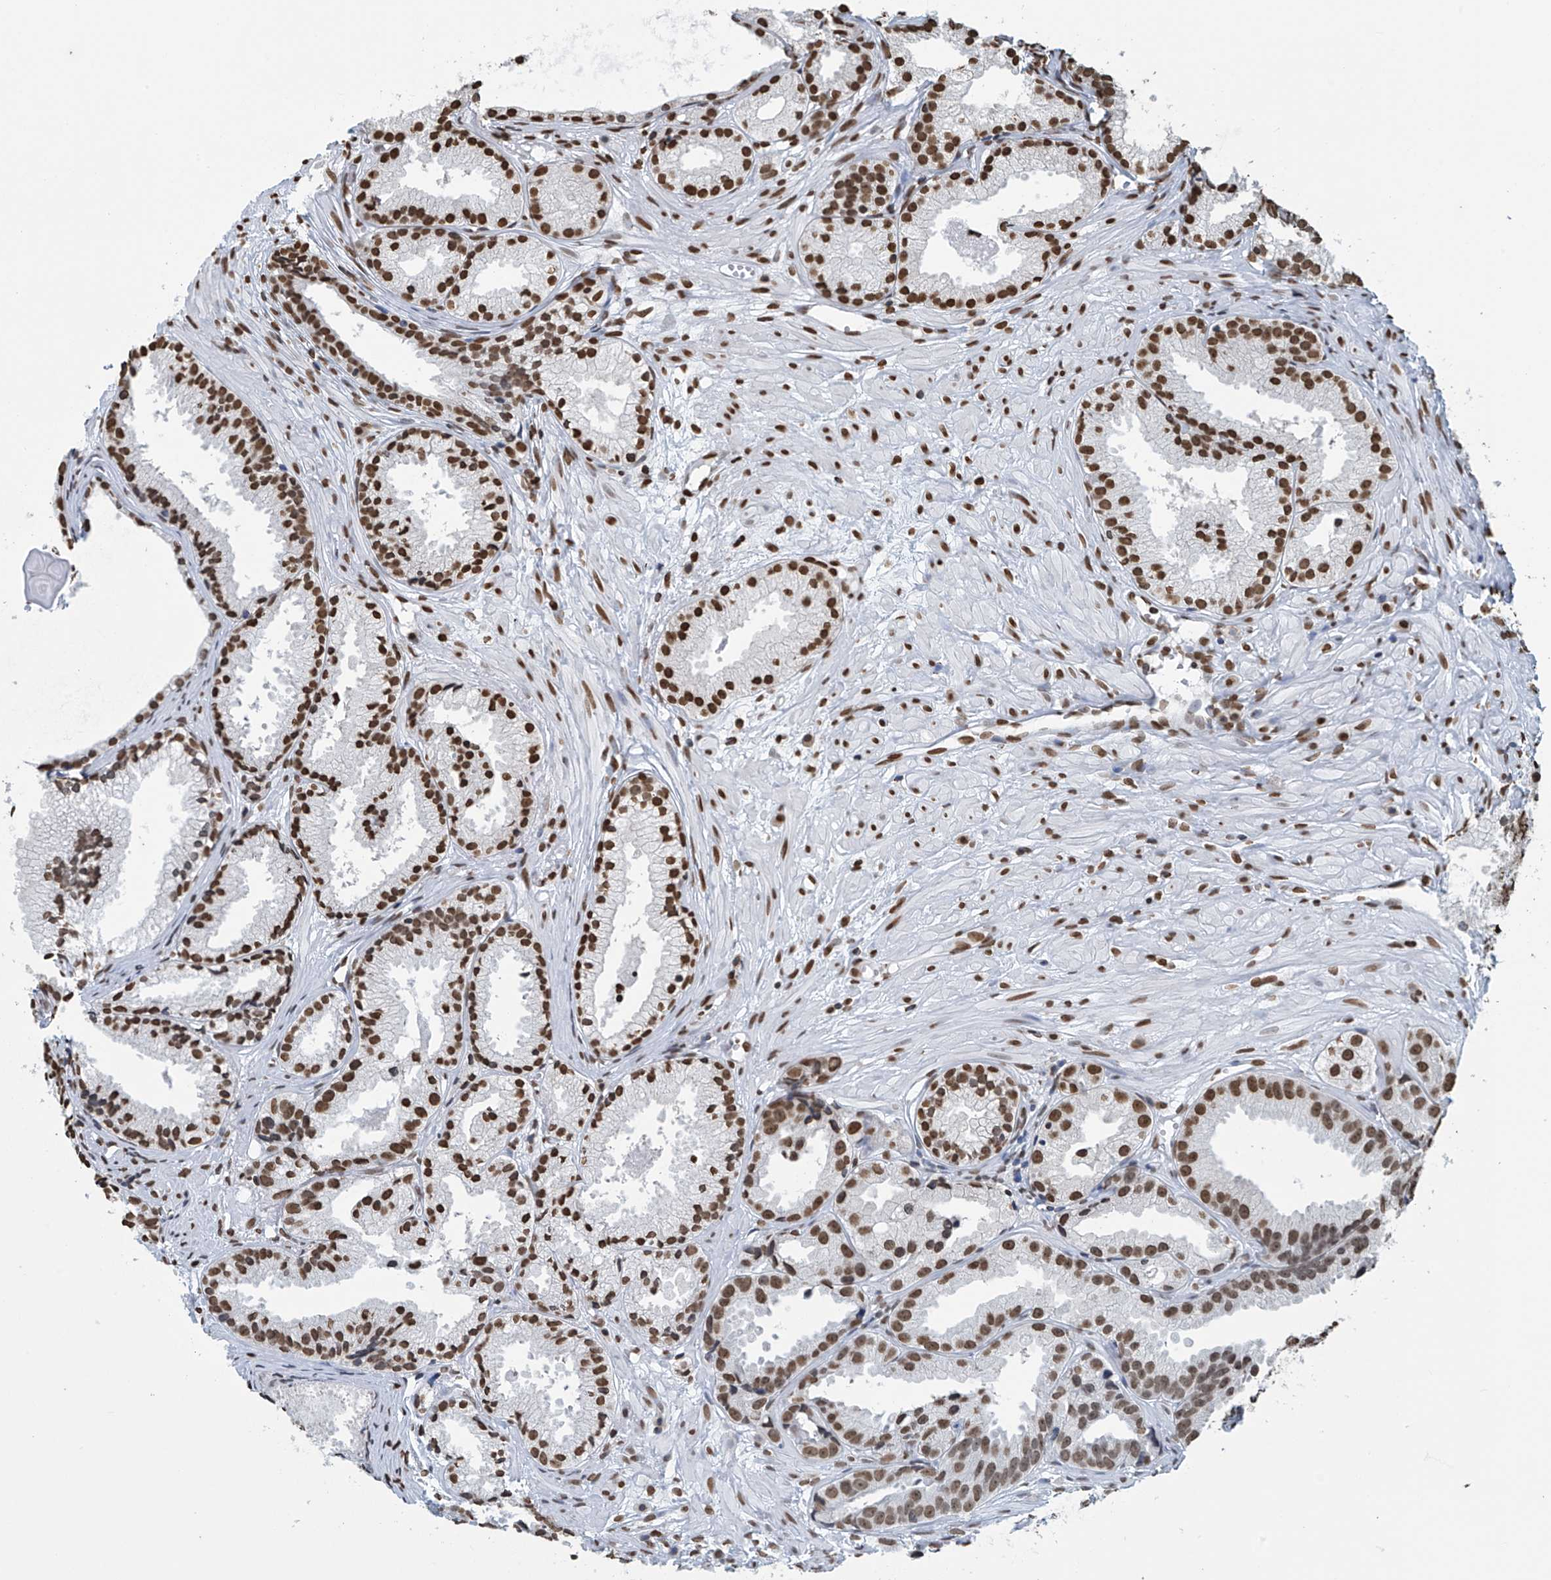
{"staining": {"intensity": "strong", "quantity": ">75%", "location": "nuclear"}, "tissue": "prostate cancer", "cell_type": "Tumor cells", "image_type": "cancer", "snomed": [{"axis": "morphology", "description": "Adenocarcinoma, Medium grade"}, {"axis": "topography", "description": "Prostate"}], "caption": "The histopathology image exhibits immunohistochemical staining of prostate cancer (medium-grade adenocarcinoma). There is strong nuclear positivity is identified in about >75% of tumor cells. (Brightfield microscopy of DAB IHC at high magnification).", "gene": "DPPA2", "patient": {"sex": "male", "age": 88}}